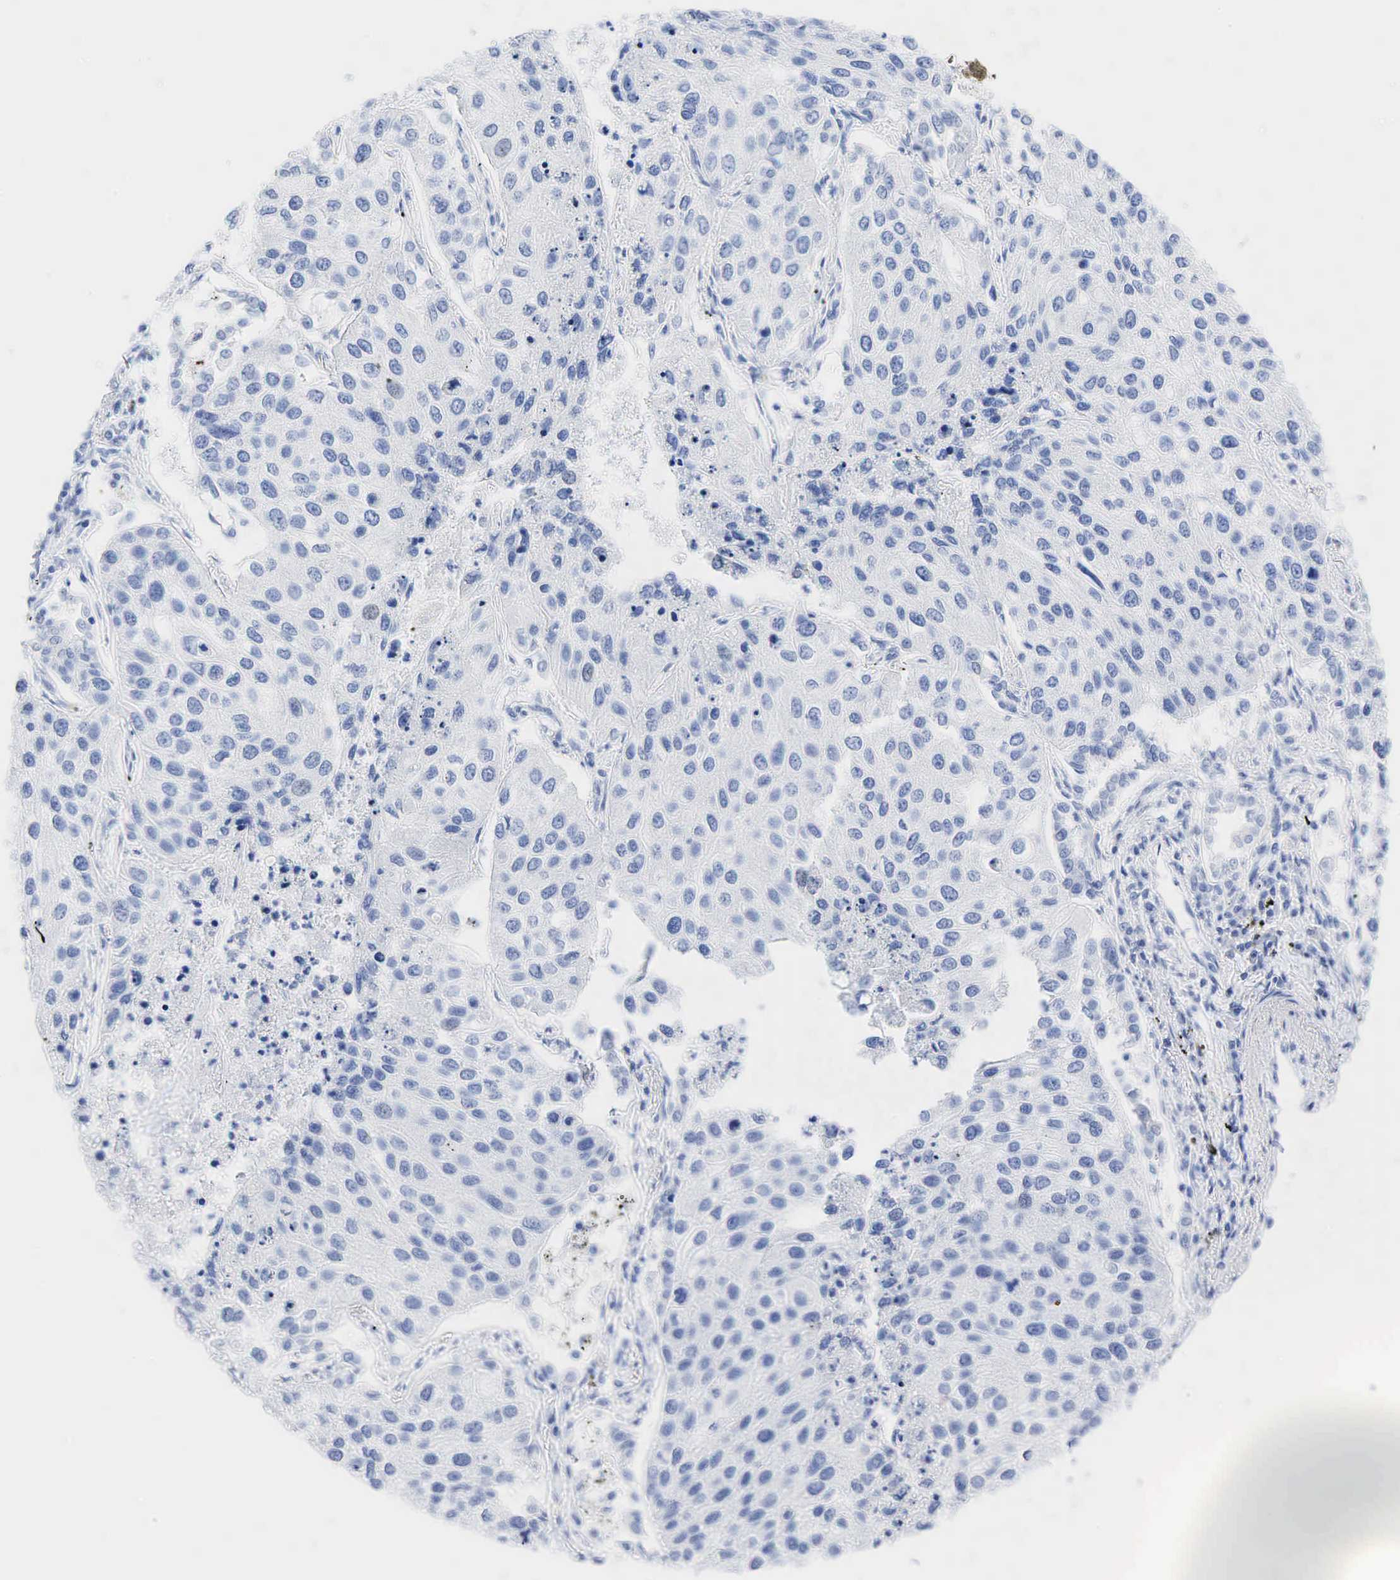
{"staining": {"intensity": "negative", "quantity": "none", "location": "none"}, "tissue": "lung cancer", "cell_type": "Tumor cells", "image_type": "cancer", "snomed": [{"axis": "morphology", "description": "Squamous cell carcinoma, NOS"}, {"axis": "topography", "description": "Lung"}], "caption": "Tumor cells show no significant protein expression in lung cancer.", "gene": "INHA", "patient": {"sex": "male", "age": 75}}